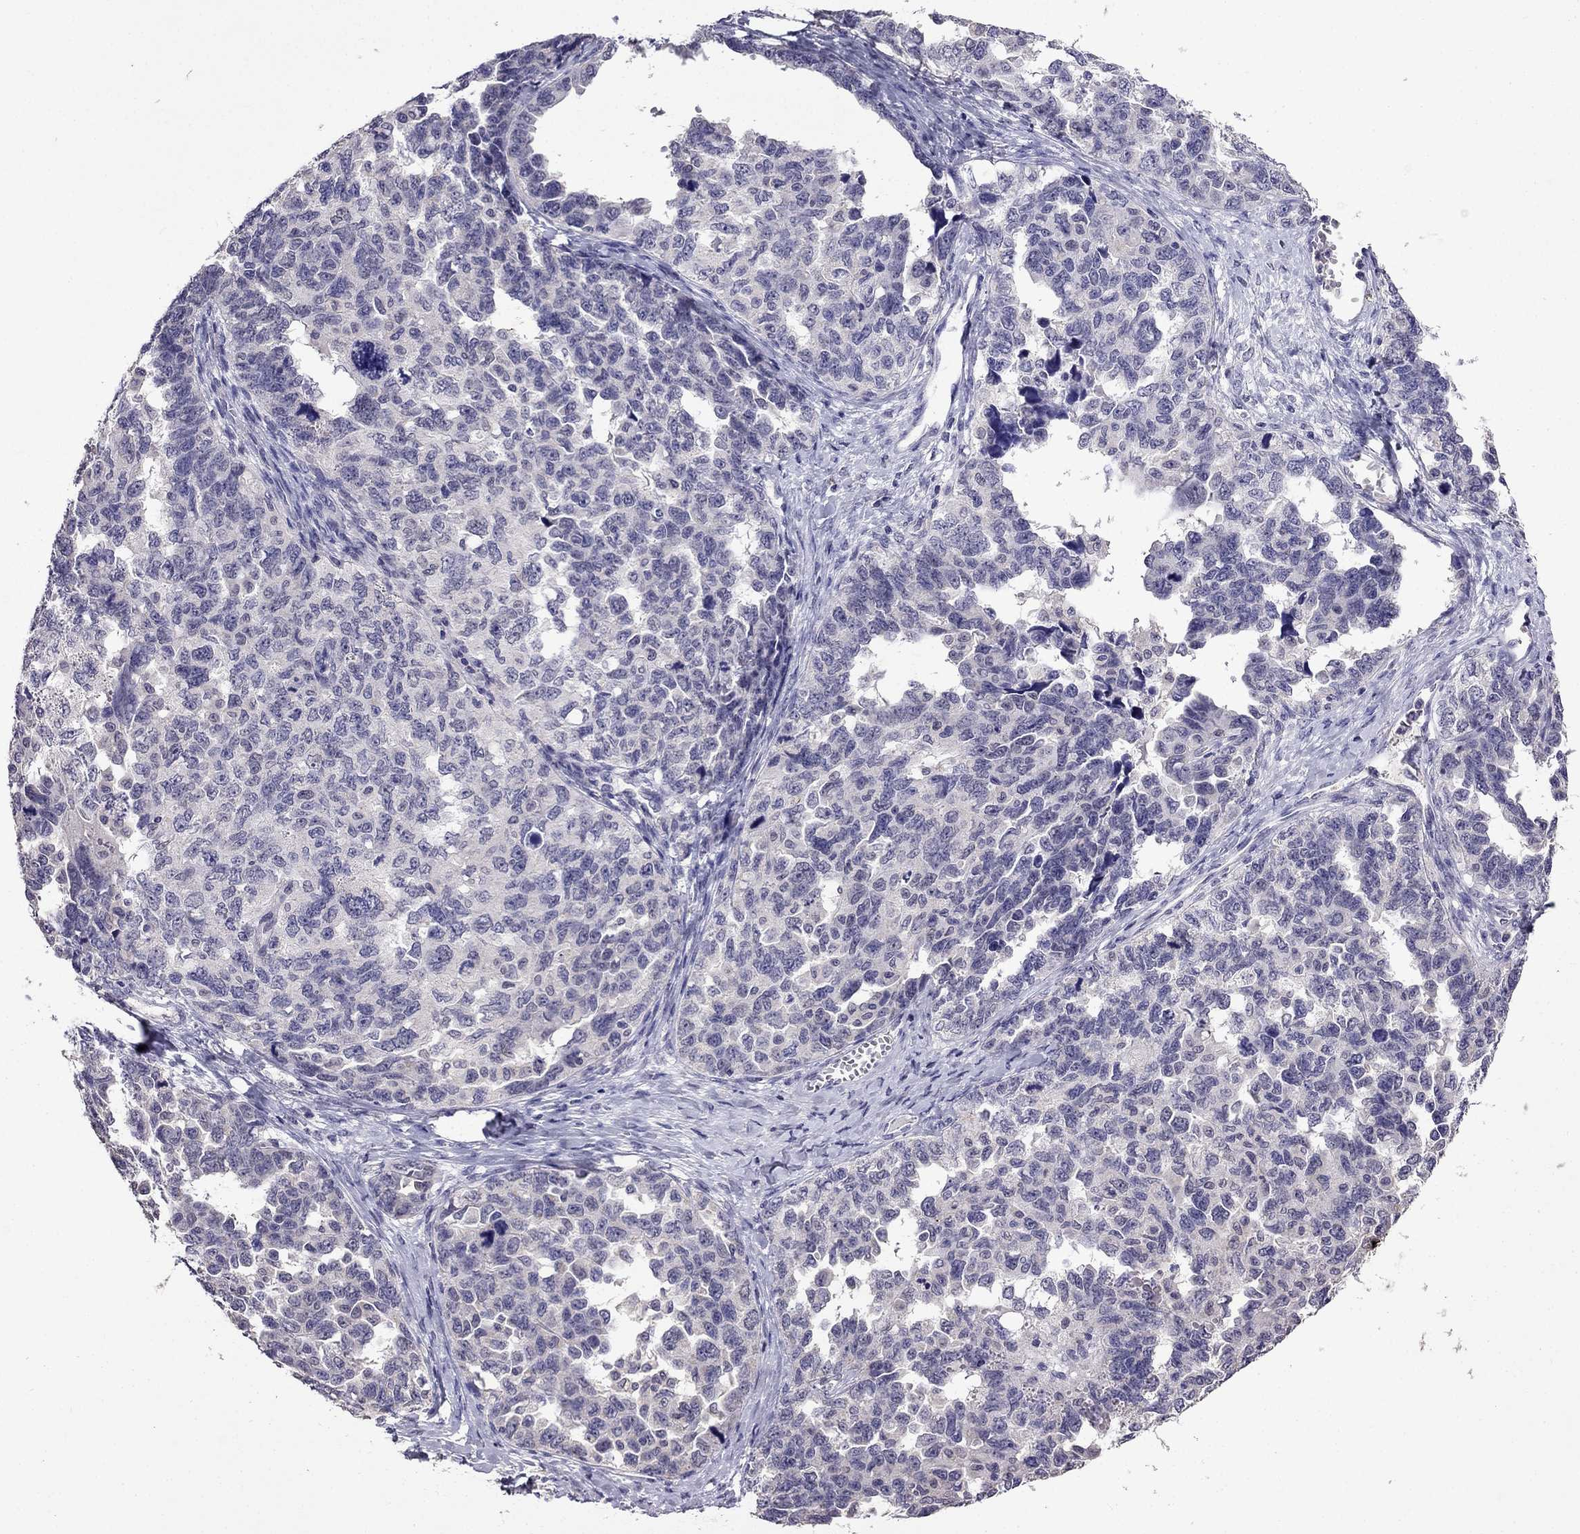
{"staining": {"intensity": "negative", "quantity": "none", "location": "none"}, "tissue": "ovarian cancer", "cell_type": "Tumor cells", "image_type": "cancer", "snomed": [{"axis": "morphology", "description": "Cystadenocarcinoma, serous, NOS"}, {"axis": "topography", "description": "Ovary"}], "caption": "IHC micrograph of neoplastic tissue: human ovarian cancer (serous cystadenocarcinoma) stained with DAB (3,3'-diaminobenzidine) exhibits no significant protein positivity in tumor cells.", "gene": "AQP9", "patient": {"sex": "female", "age": 69}}